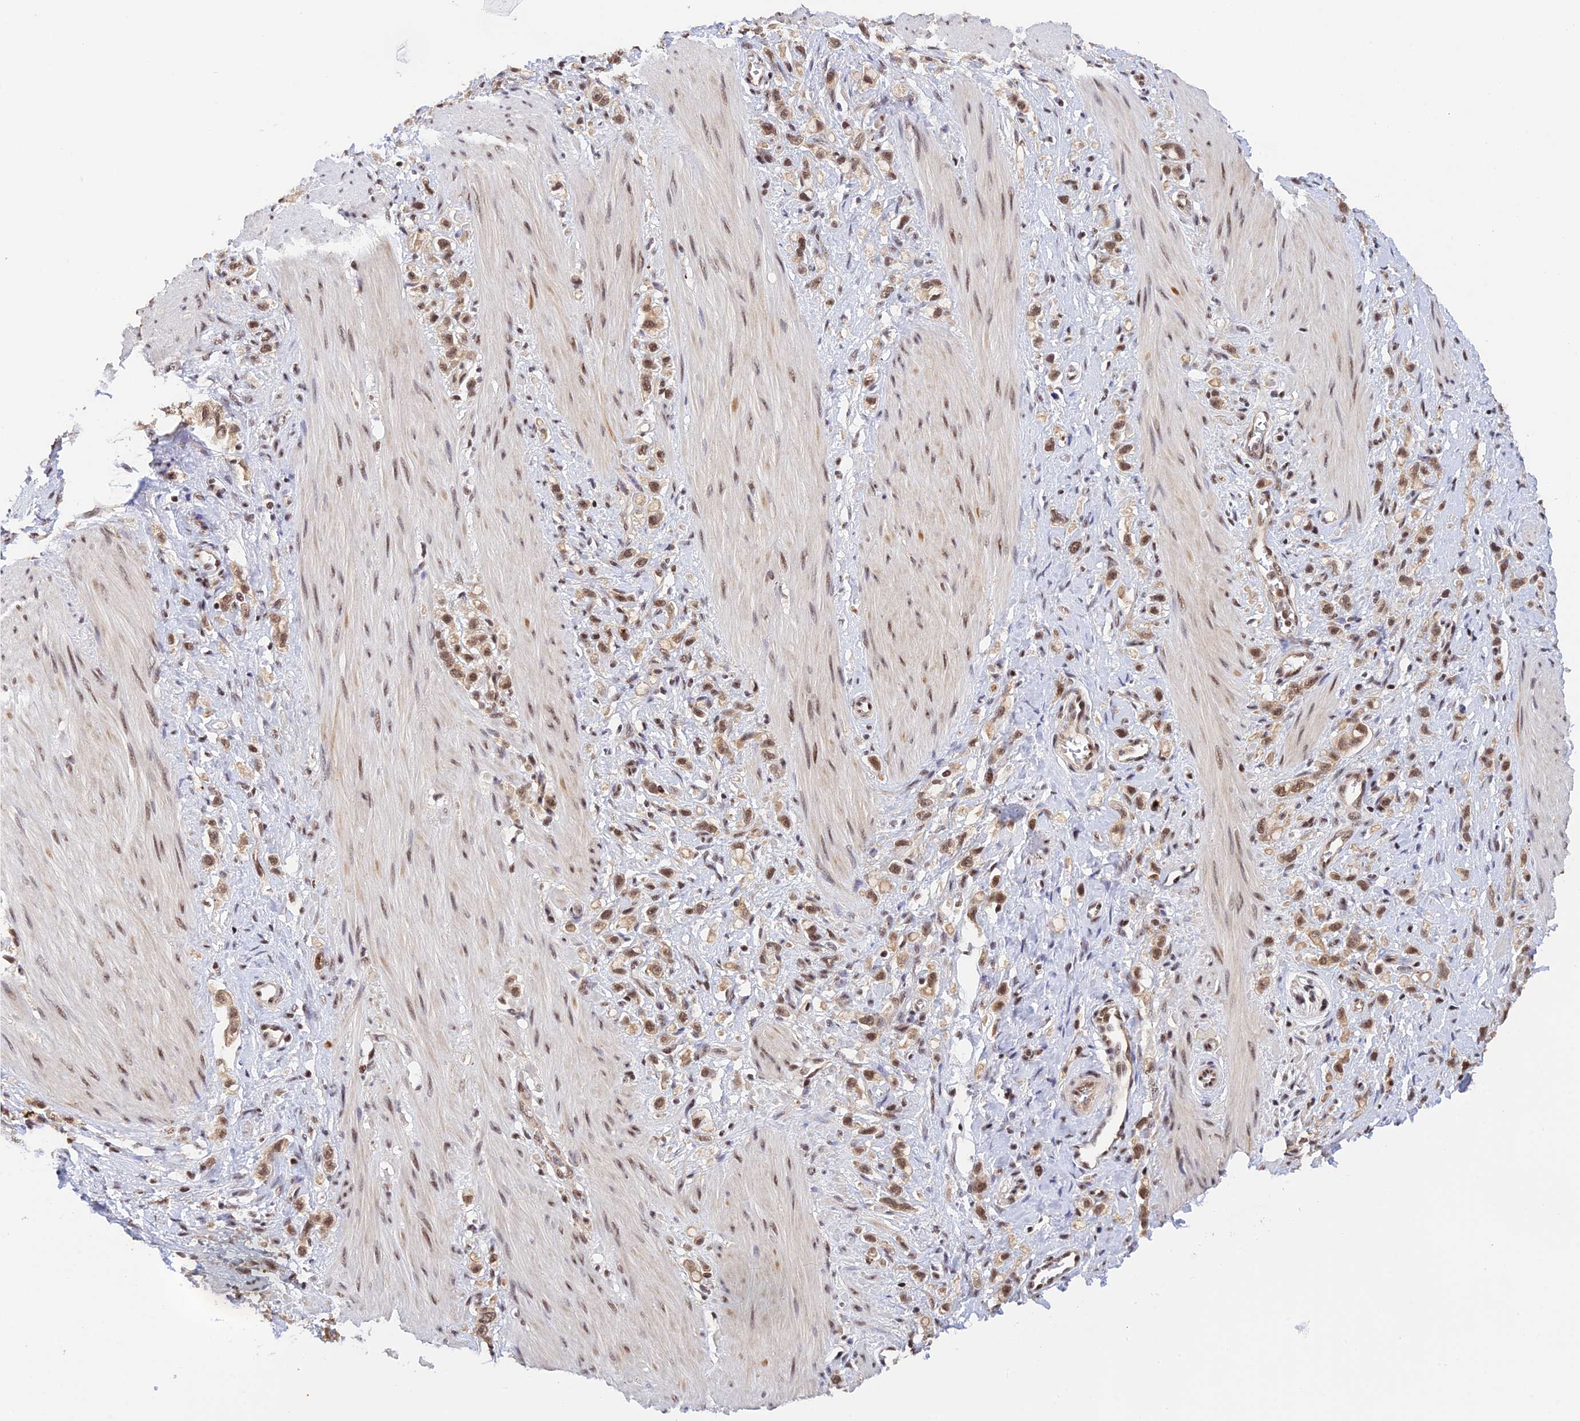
{"staining": {"intensity": "moderate", "quantity": ">75%", "location": "nuclear"}, "tissue": "stomach cancer", "cell_type": "Tumor cells", "image_type": "cancer", "snomed": [{"axis": "morphology", "description": "Adenocarcinoma, NOS"}, {"axis": "topography", "description": "Stomach"}], "caption": "A brown stain highlights moderate nuclear staining of a protein in human stomach adenocarcinoma tumor cells.", "gene": "THAP11", "patient": {"sex": "female", "age": 65}}